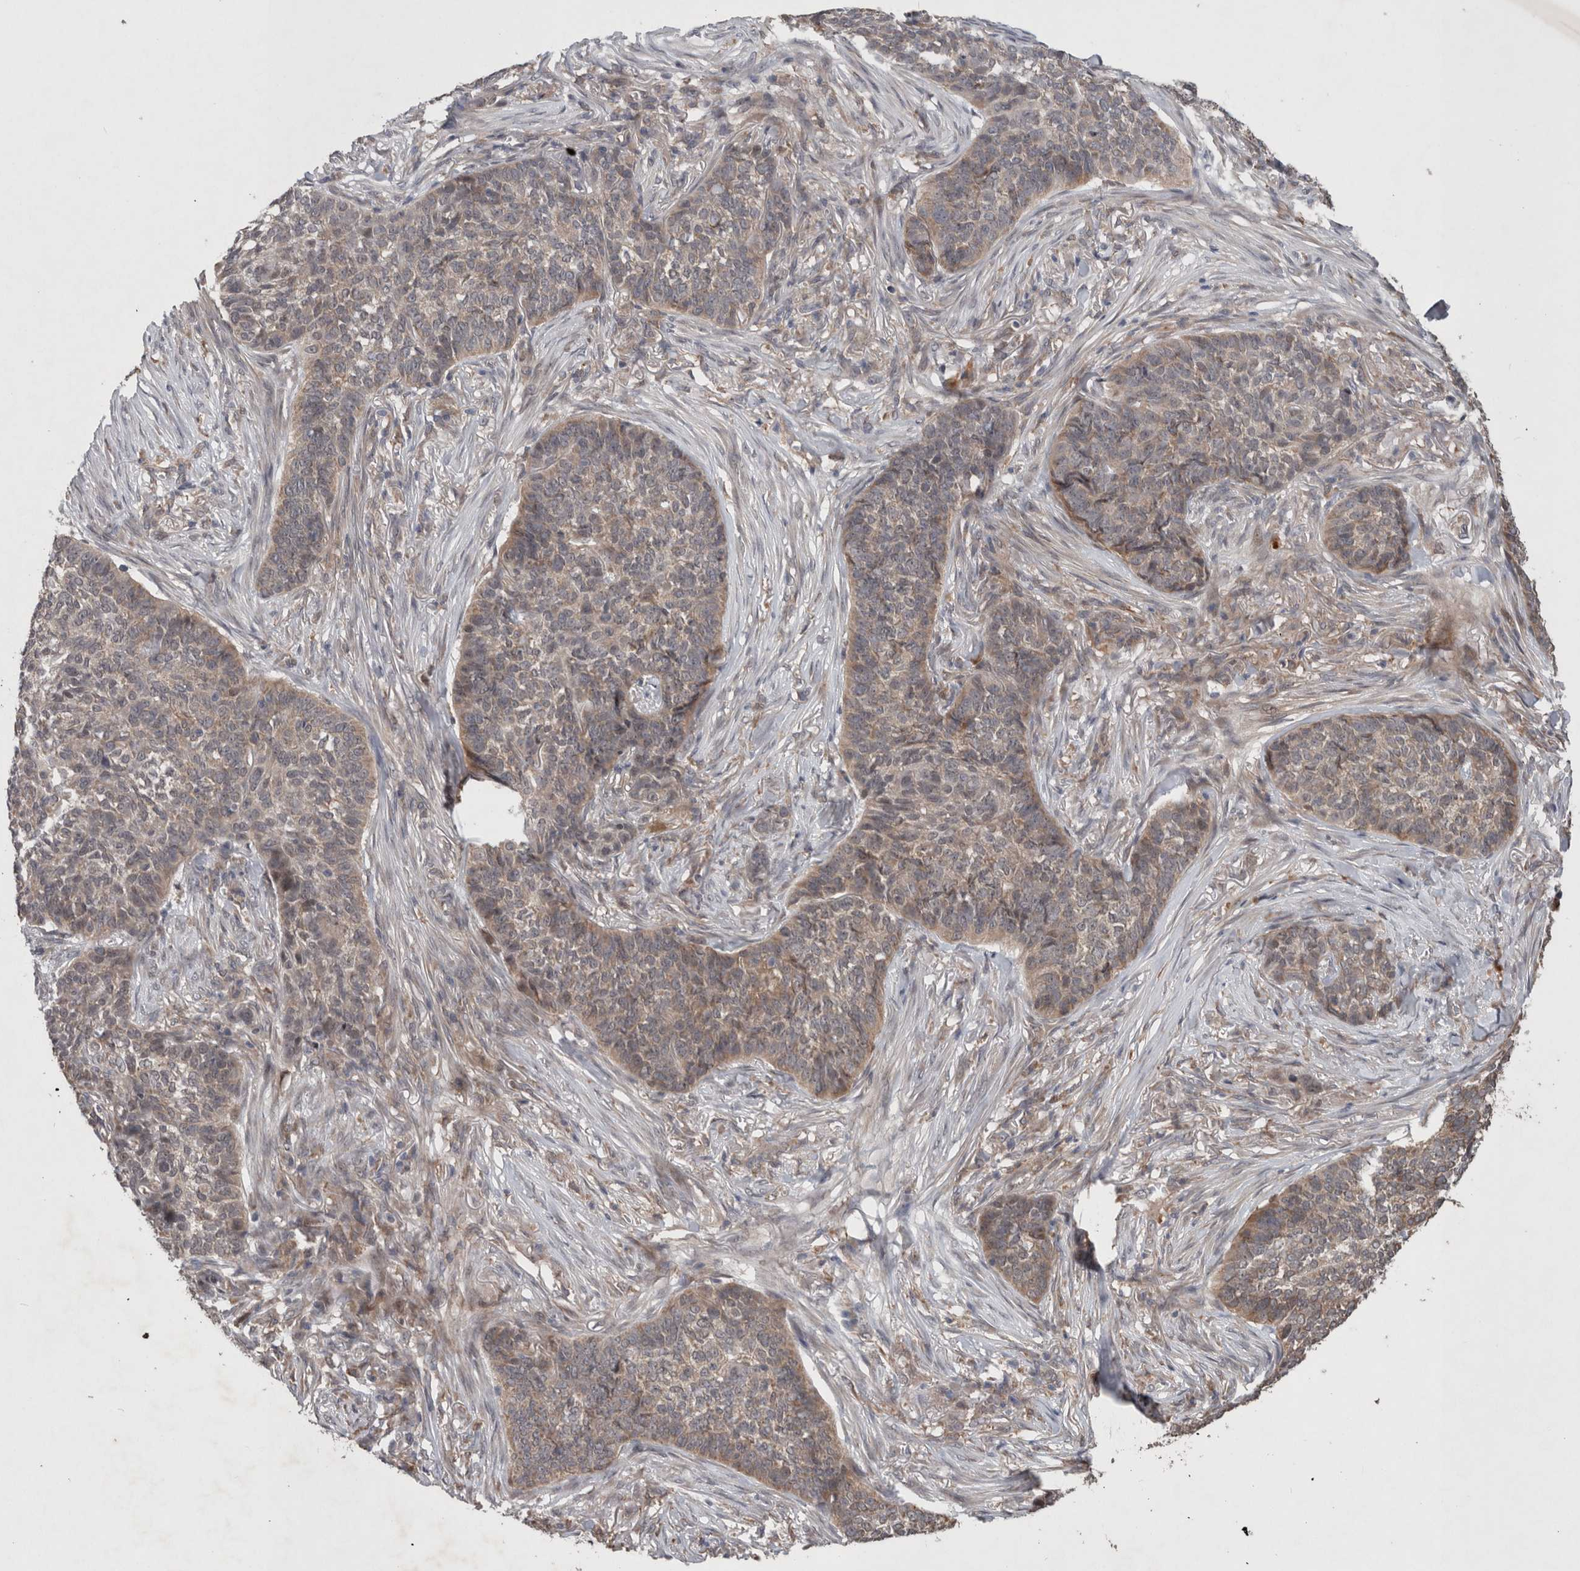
{"staining": {"intensity": "weak", "quantity": ">75%", "location": "cytoplasmic/membranous"}, "tissue": "skin cancer", "cell_type": "Tumor cells", "image_type": "cancer", "snomed": [{"axis": "morphology", "description": "Basal cell carcinoma"}, {"axis": "topography", "description": "Skin"}], "caption": "Basal cell carcinoma (skin) tissue displays weak cytoplasmic/membranous positivity in about >75% of tumor cells (DAB IHC, brown staining for protein, blue staining for nuclei).", "gene": "GIMAP6", "patient": {"sex": "male", "age": 85}}